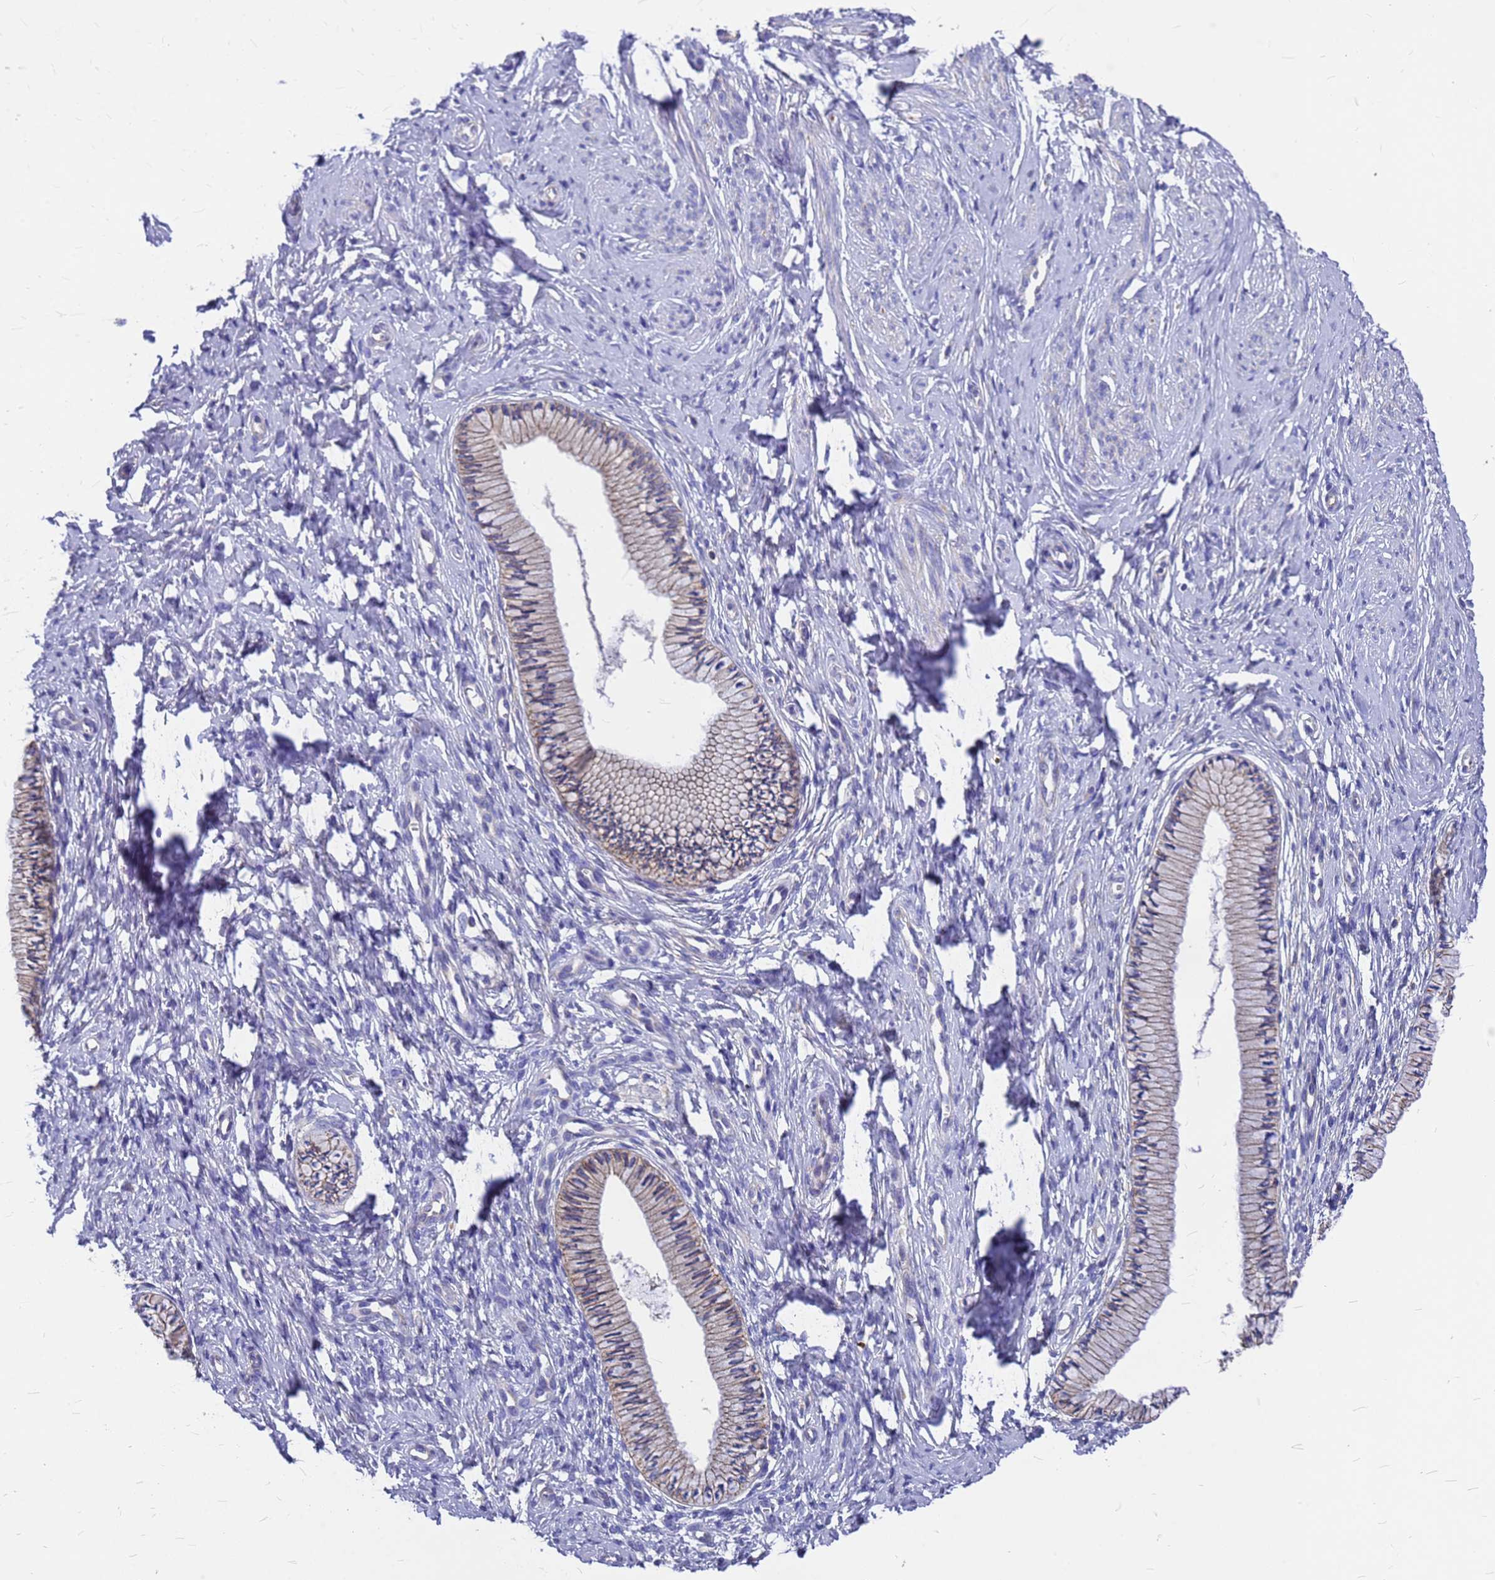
{"staining": {"intensity": "weak", "quantity": "25%-75%", "location": "cytoplasmic/membranous"}, "tissue": "cervix", "cell_type": "Glandular cells", "image_type": "normal", "snomed": [{"axis": "morphology", "description": "Normal tissue, NOS"}, {"axis": "topography", "description": "Cervix"}], "caption": "A histopathology image of human cervix stained for a protein displays weak cytoplasmic/membranous brown staining in glandular cells. The staining is performed using DAB (3,3'-diaminobenzidine) brown chromogen to label protein expression. The nuclei are counter-stained blue using hematoxylin.", "gene": "FBXW5", "patient": {"sex": "female", "age": 36}}